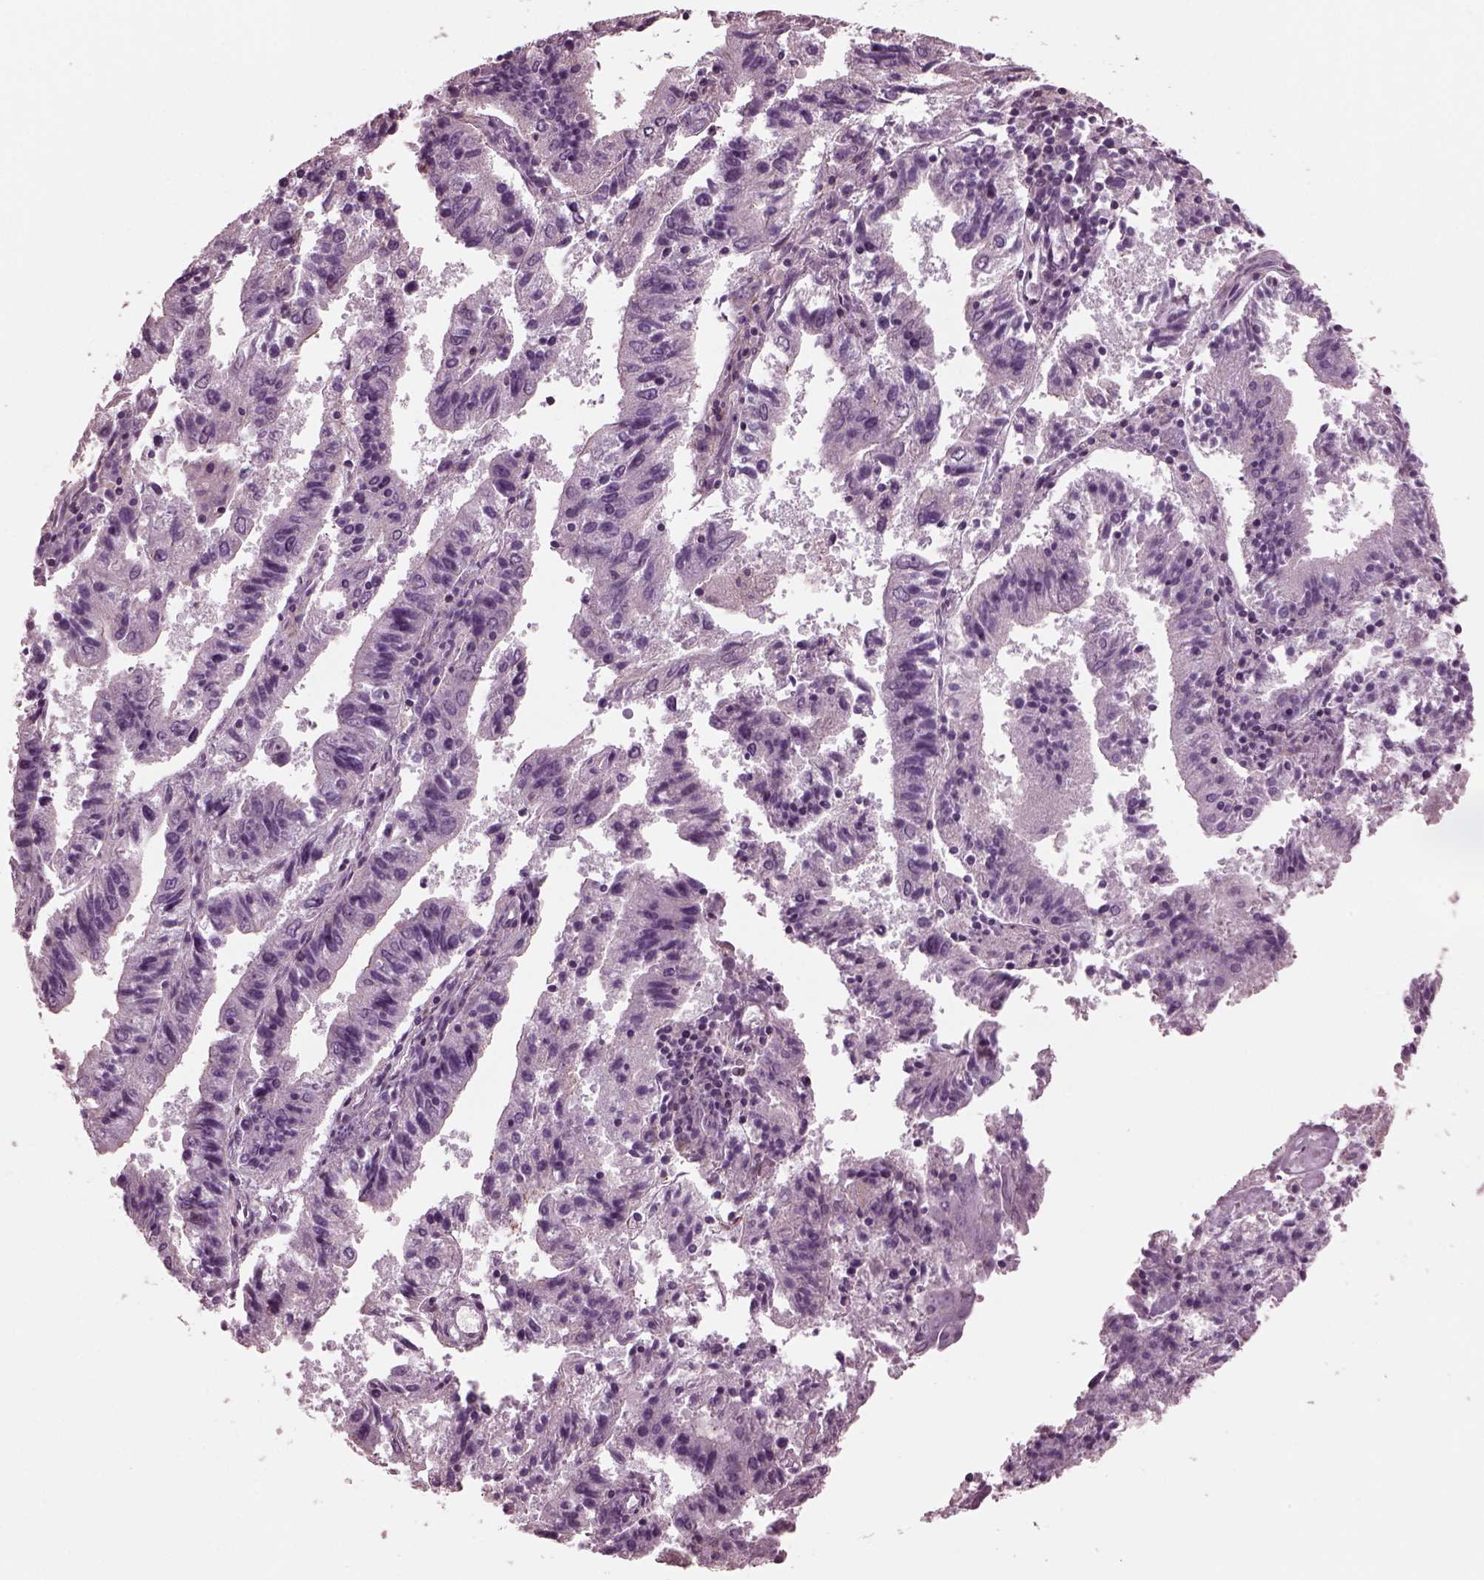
{"staining": {"intensity": "negative", "quantity": "none", "location": "none"}, "tissue": "endometrial cancer", "cell_type": "Tumor cells", "image_type": "cancer", "snomed": [{"axis": "morphology", "description": "Adenocarcinoma, NOS"}, {"axis": "topography", "description": "Endometrium"}], "caption": "The histopathology image demonstrates no significant expression in tumor cells of adenocarcinoma (endometrial).", "gene": "GDF11", "patient": {"sex": "female", "age": 82}}